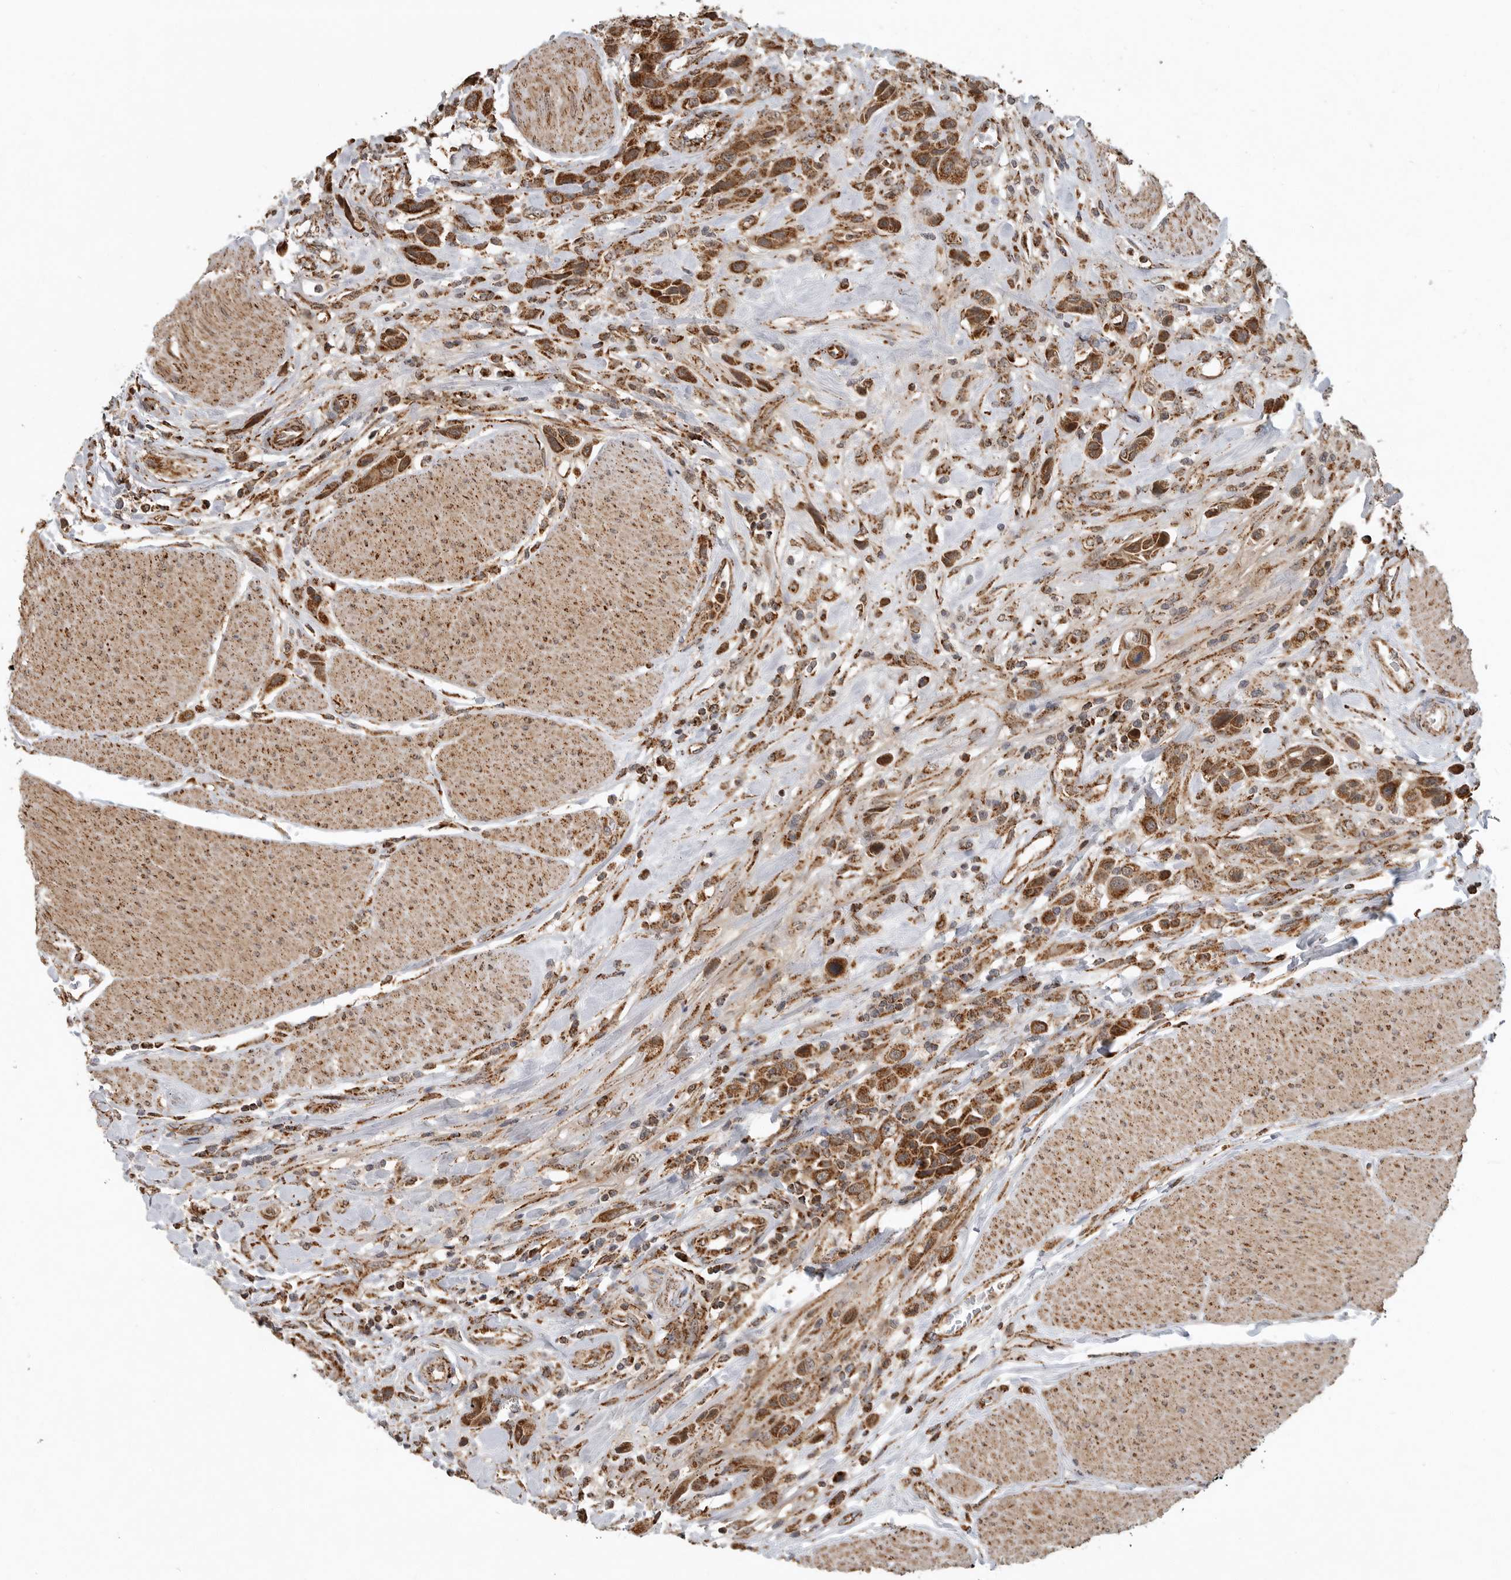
{"staining": {"intensity": "strong", "quantity": ">75%", "location": "cytoplasmic/membranous"}, "tissue": "urothelial cancer", "cell_type": "Tumor cells", "image_type": "cancer", "snomed": [{"axis": "morphology", "description": "Urothelial carcinoma, High grade"}, {"axis": "topography", "description": "Urinary bladder"}], "caption": "High-power microscopy captured an immunohistochemistry histopathology image of urothelial carcinoma (high-grade), revealing strong cytoplasmic/membranous staining in approximately >75% of tumor cells. Using DAB (3,3'-diaminobenzidine) (brown) and hematoxylin (blue) stains, captured at high magnification using brightfield microscopy.", "gene": "GCNT2", "patient": {"sex": "male", "age": 50}}